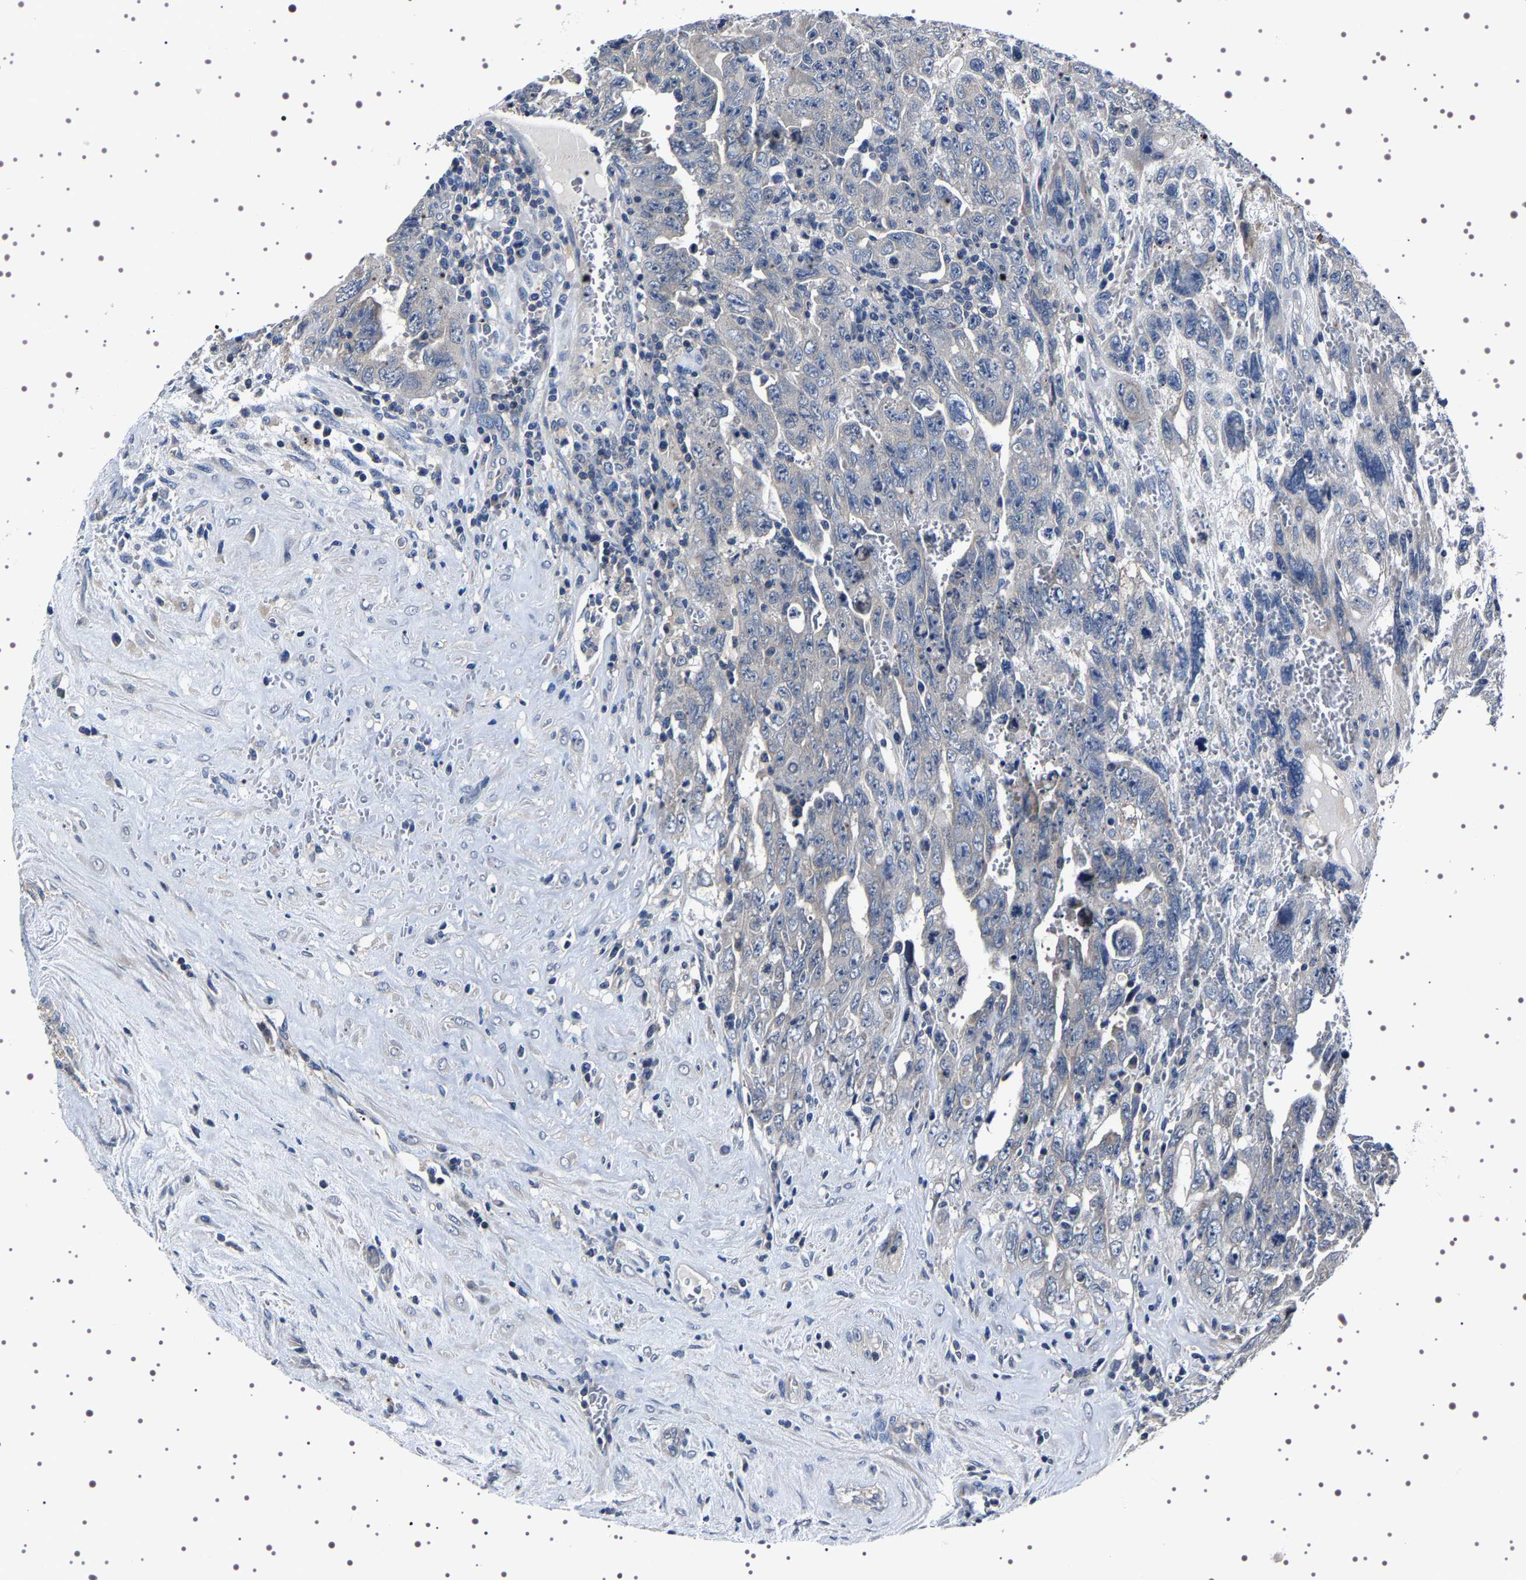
{"staining": {"intensity": "weak", "quantity": "<25%", "location": "cytoplasmic/membranous"}, "tissue": "testis cancer", "cell_type": "Tumor cells", "image_type": "cancer", "snomed": [{"axis": "morphology", "description": "Carcinoma, Embryonal, NOS"}, {"axis": "topography", "description": "Testis"}], "caption": "Tumor cells are negative for protein expression in human testis cancer (embryonal carcinoma).", "gene": "TARBP1", "patient": {"sex": "male", "age": 28}}